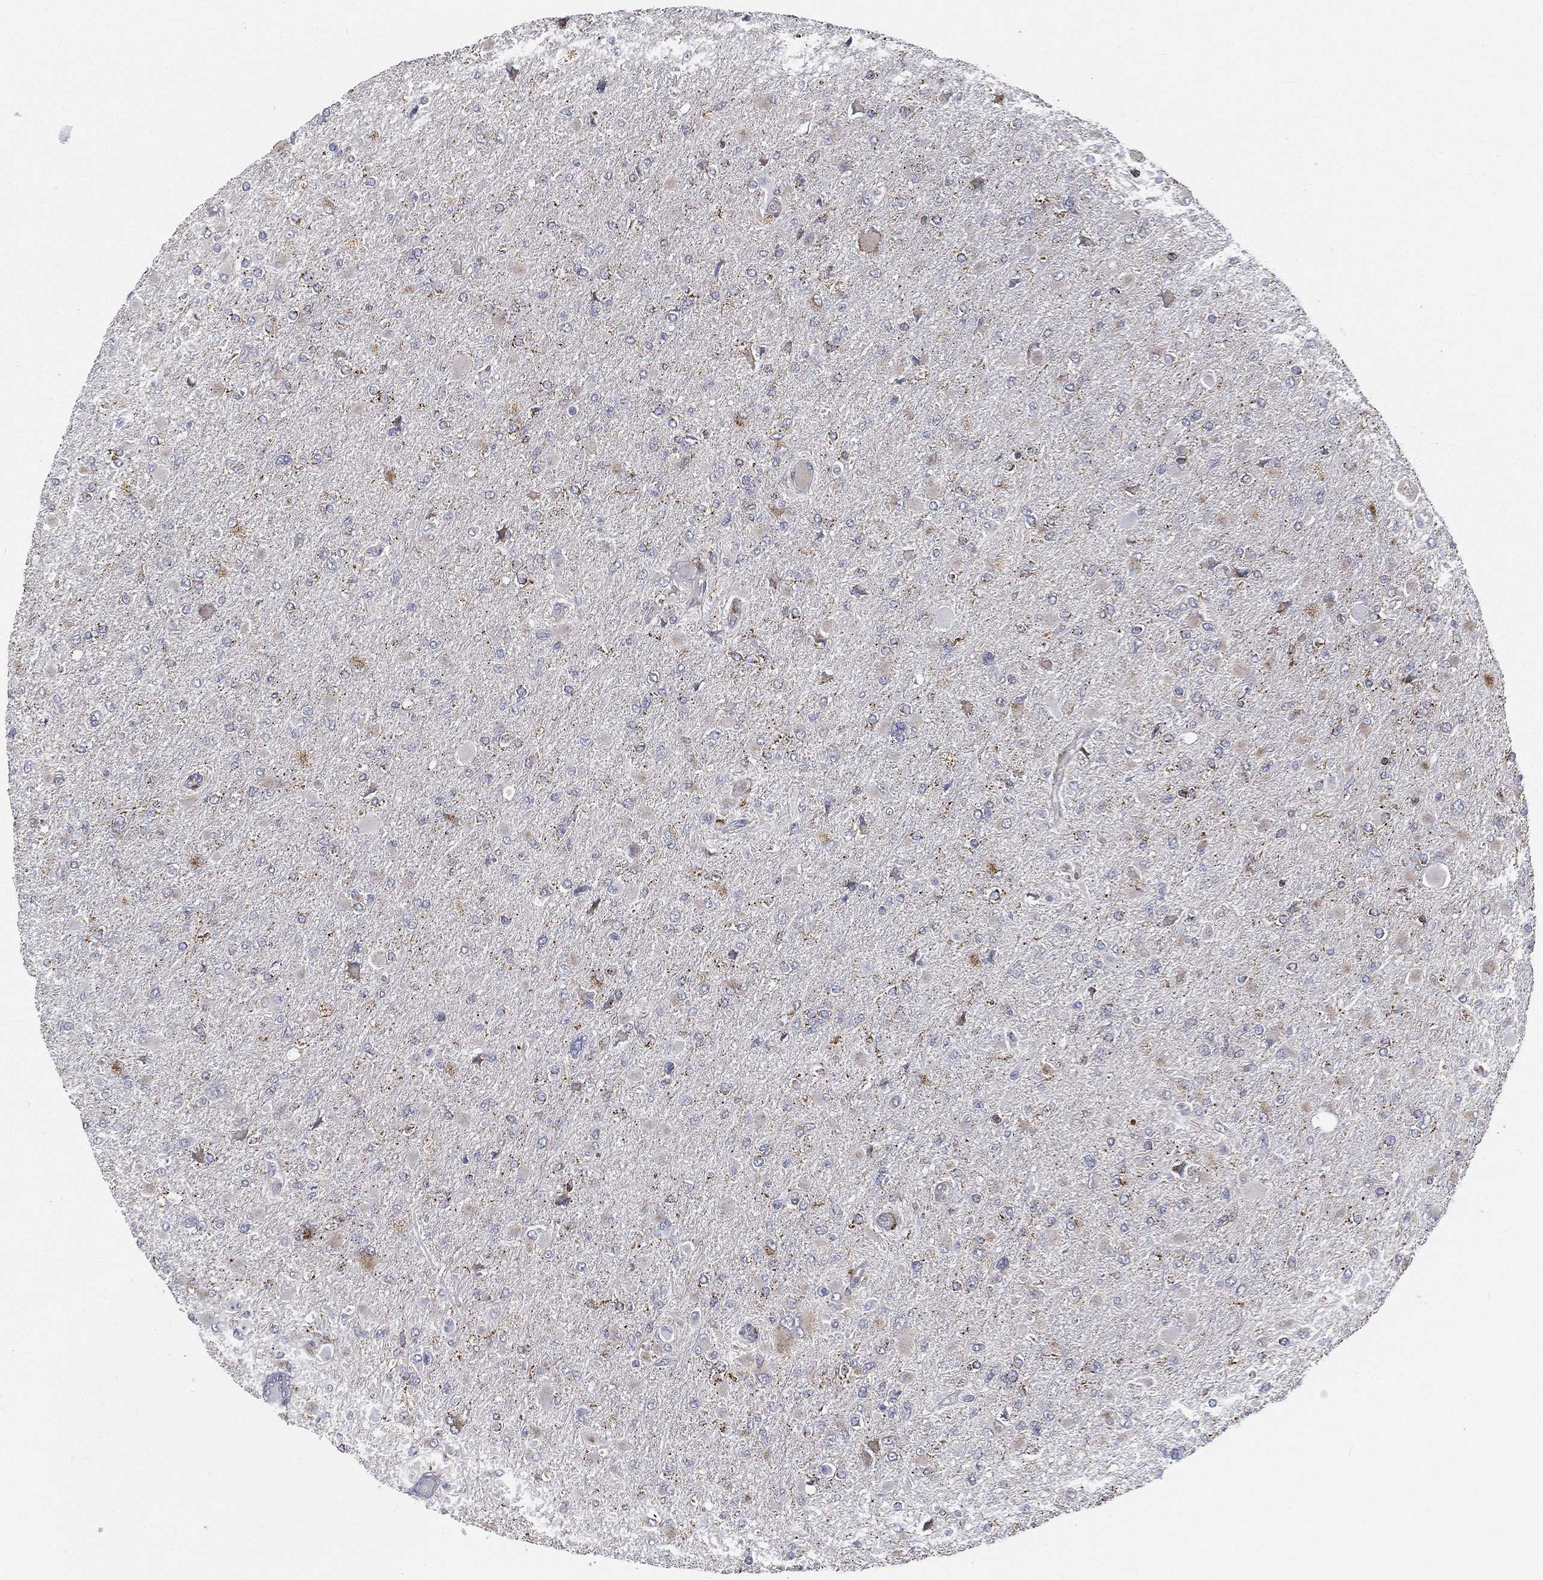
{"staining": {"intensity": "strong", "quantity": "<25%", "location": "cytoplasmic/membranous"}, "tissue": "glioma", "cell_type": "Tumor cells", "image_type": "cancer", "snomed": [{"axis": "morphology", "description": "Glioma, malignant, High grade"}, {"axis": "topography", "description": "Cerebral cortex"}], "caption": "High-grade glioma (malignant) tissue demonstrates strong cytoplasmic/membranous positivity in approximately <25% of tumor cells", "gene": "RIN3", "patient": {"sex": "female", "age": 36}}